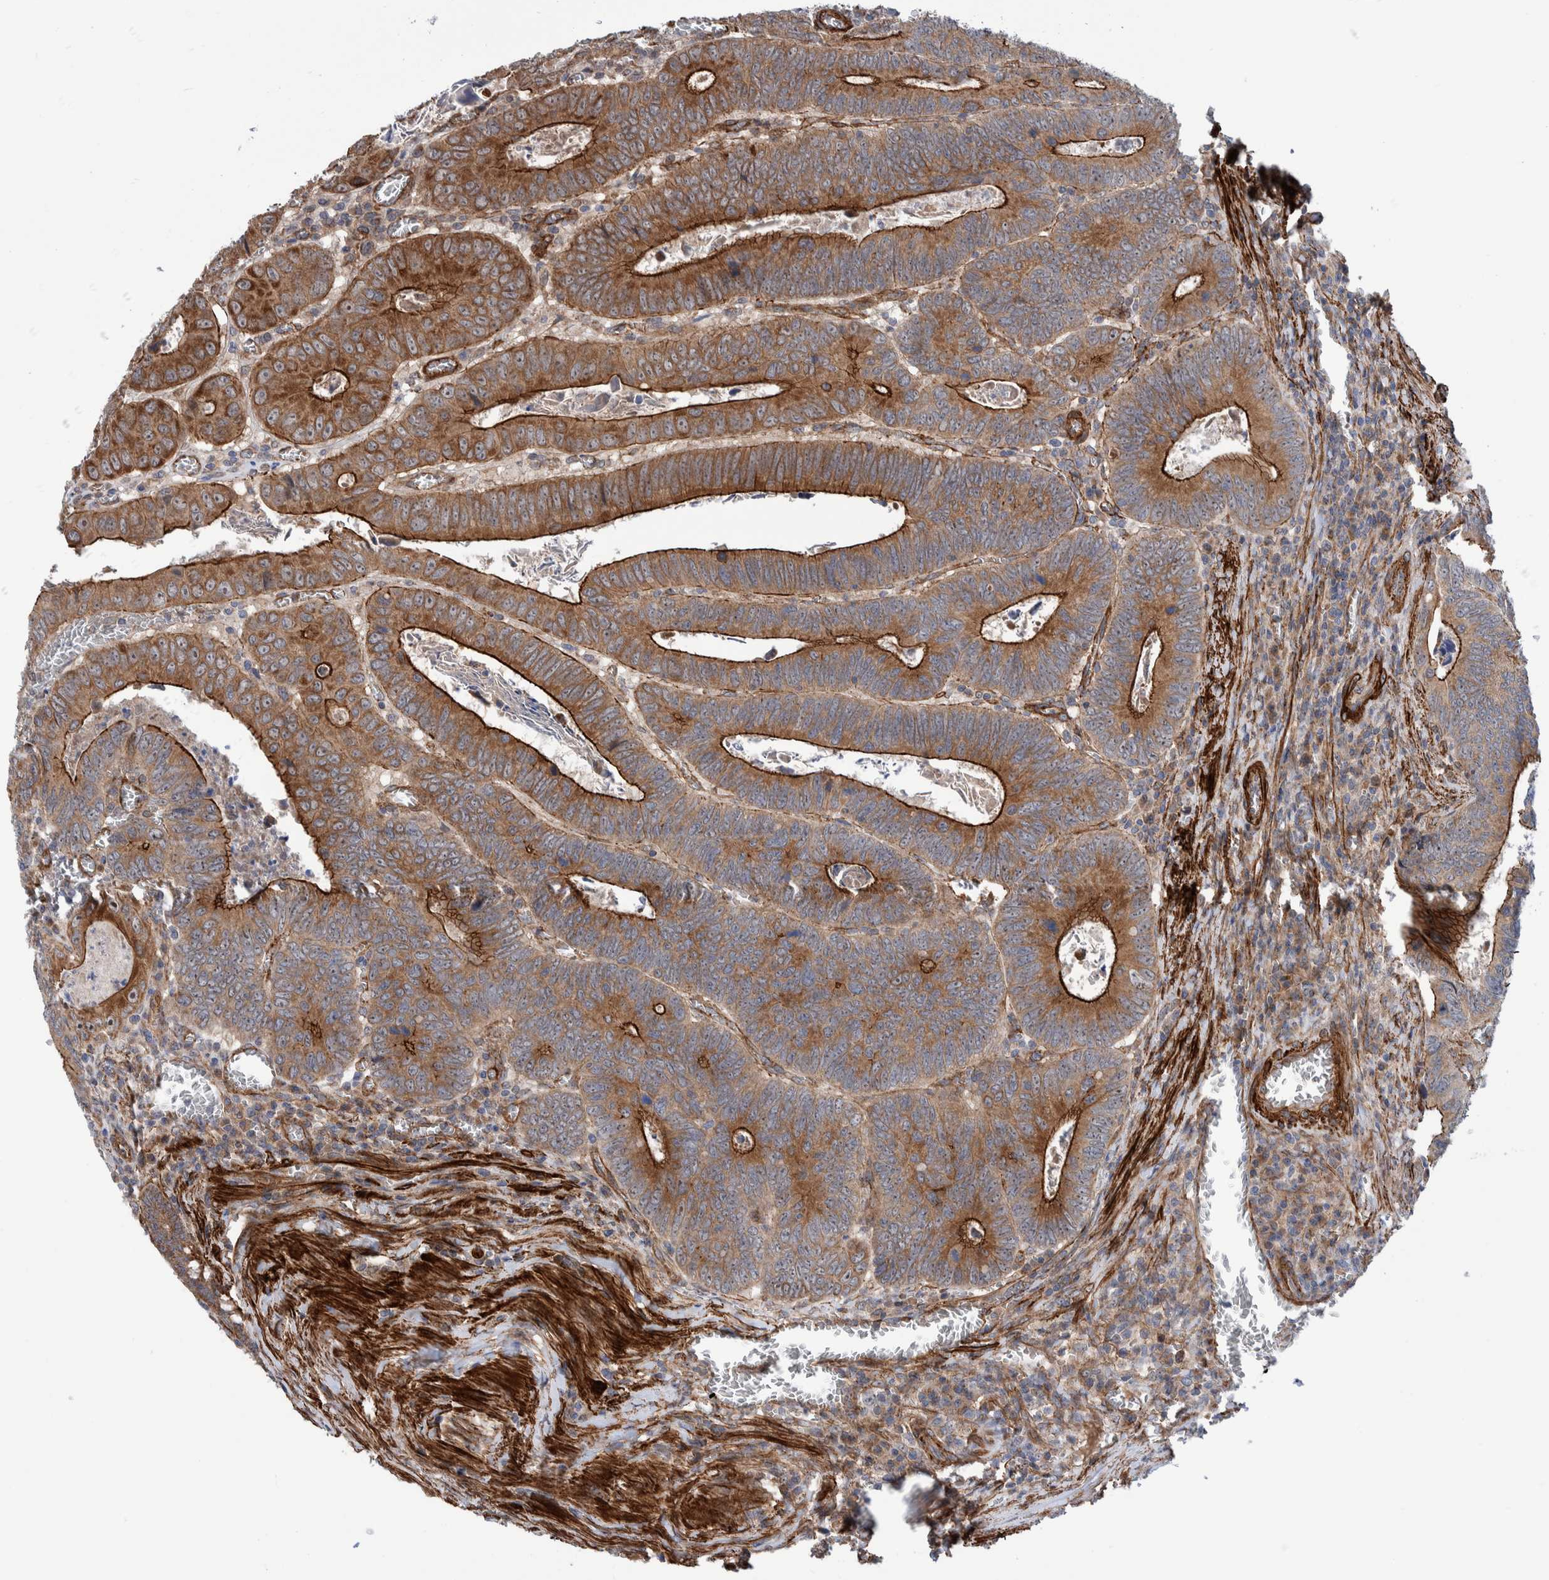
{"staining": {"intensity": "strong", "quantity": "25%-75%", "location": "cytoplasmic/membranous"}, "tissue": "colorectal cancer", "cell_type": "Tumor cells", "image_type": "cancer", "snomed": [{"axis": "morphology", "description": "Inflammation, NOS"}, {"axis": "morphology", "description": "Adenocarcinoma, NOS"}, {"axis": "topography", "description": "Colon"}], "caption": "This histopathology image demonstrates colorectal adenocarcinoma stained with immunohistochemistry to label a protein in brown. The cytoplasmic/membranous of tumor cells show strong positivity for the protein. Nuclei are counter-stained blue.", "gene": "SLC25A10", "patient": {"sex": "male", "age": 72}}